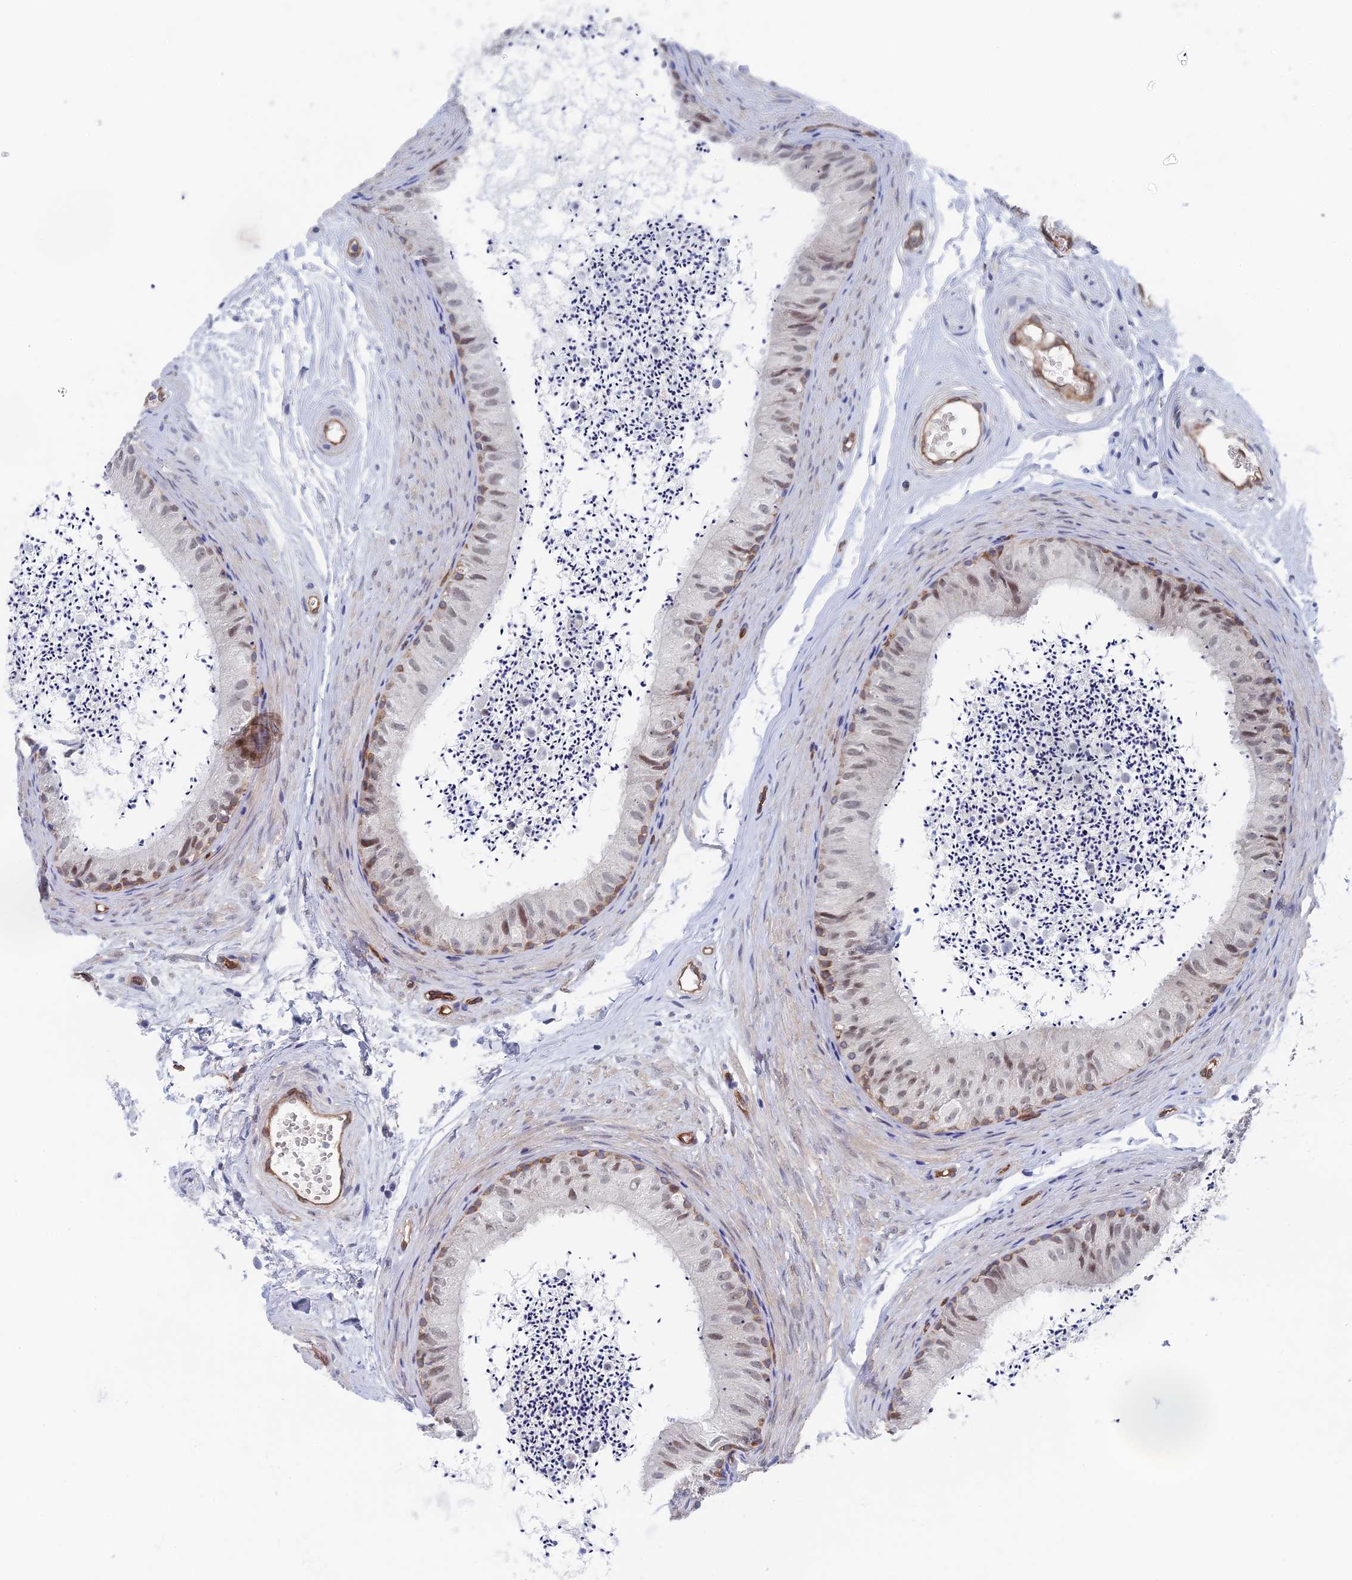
{"staining": {"intensity": "moderate", "quantity": "25%-75%", "location": "cytoplasmic/membranous,nuclear"}, "tissue": "epididymis", "cell_type": "Glandular cells", "image_type": "normal", "snomed": [{"axis": "morphology", "description": "Normal tissue, NOS"}, {"axis": "topography", "description": "Epididymis"}], "caption": "Protein expression by immunohistochemistry shows moderate cytoplasmic/membranous,nuclear positivity in about 25%-75% of glandular cells in benign epididymis.", "gene": "ARAP3", "patient": {"sex": "male", "age": 56}}